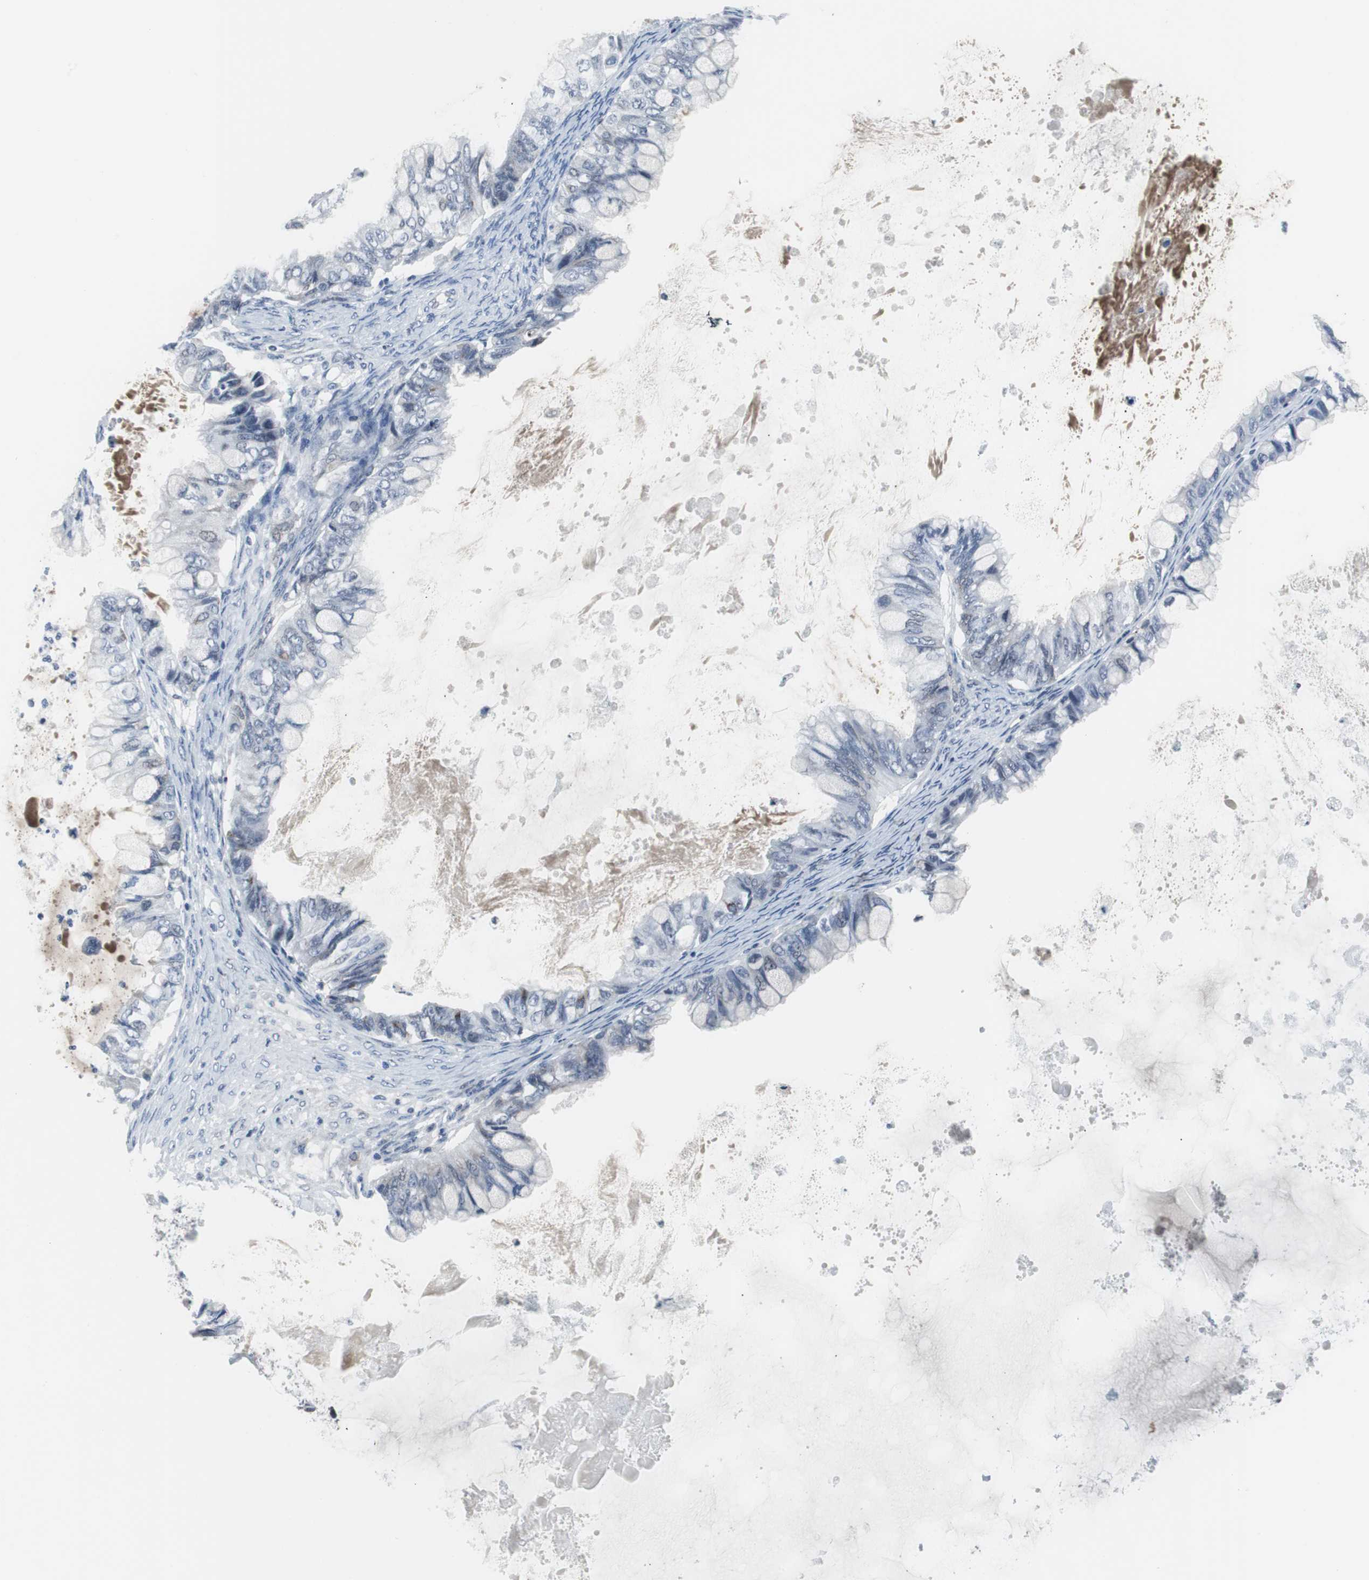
{"staining": {"intensity": "negative", "quantity": "none", "location": "none"}, "tissue": "ovarian cancer", "cell_type": "Tumor cells", "image_type": "cancer", "snomed": [{"axis": "morphology", "description": "Cystadenocarcinoma, mucinous, NOS"}, {"axis": "topography", "description": "Ovary"}], "caption": "High magnification brightfield microscopy of mucinous cystadenocarcinoma (ovarian) stained with DAB (brown) and counterstained with hematoxylin (blue): tumor cells show no significant expression.", "gene": "DOK1", "patient": {"sex": "female", "age": 80}}